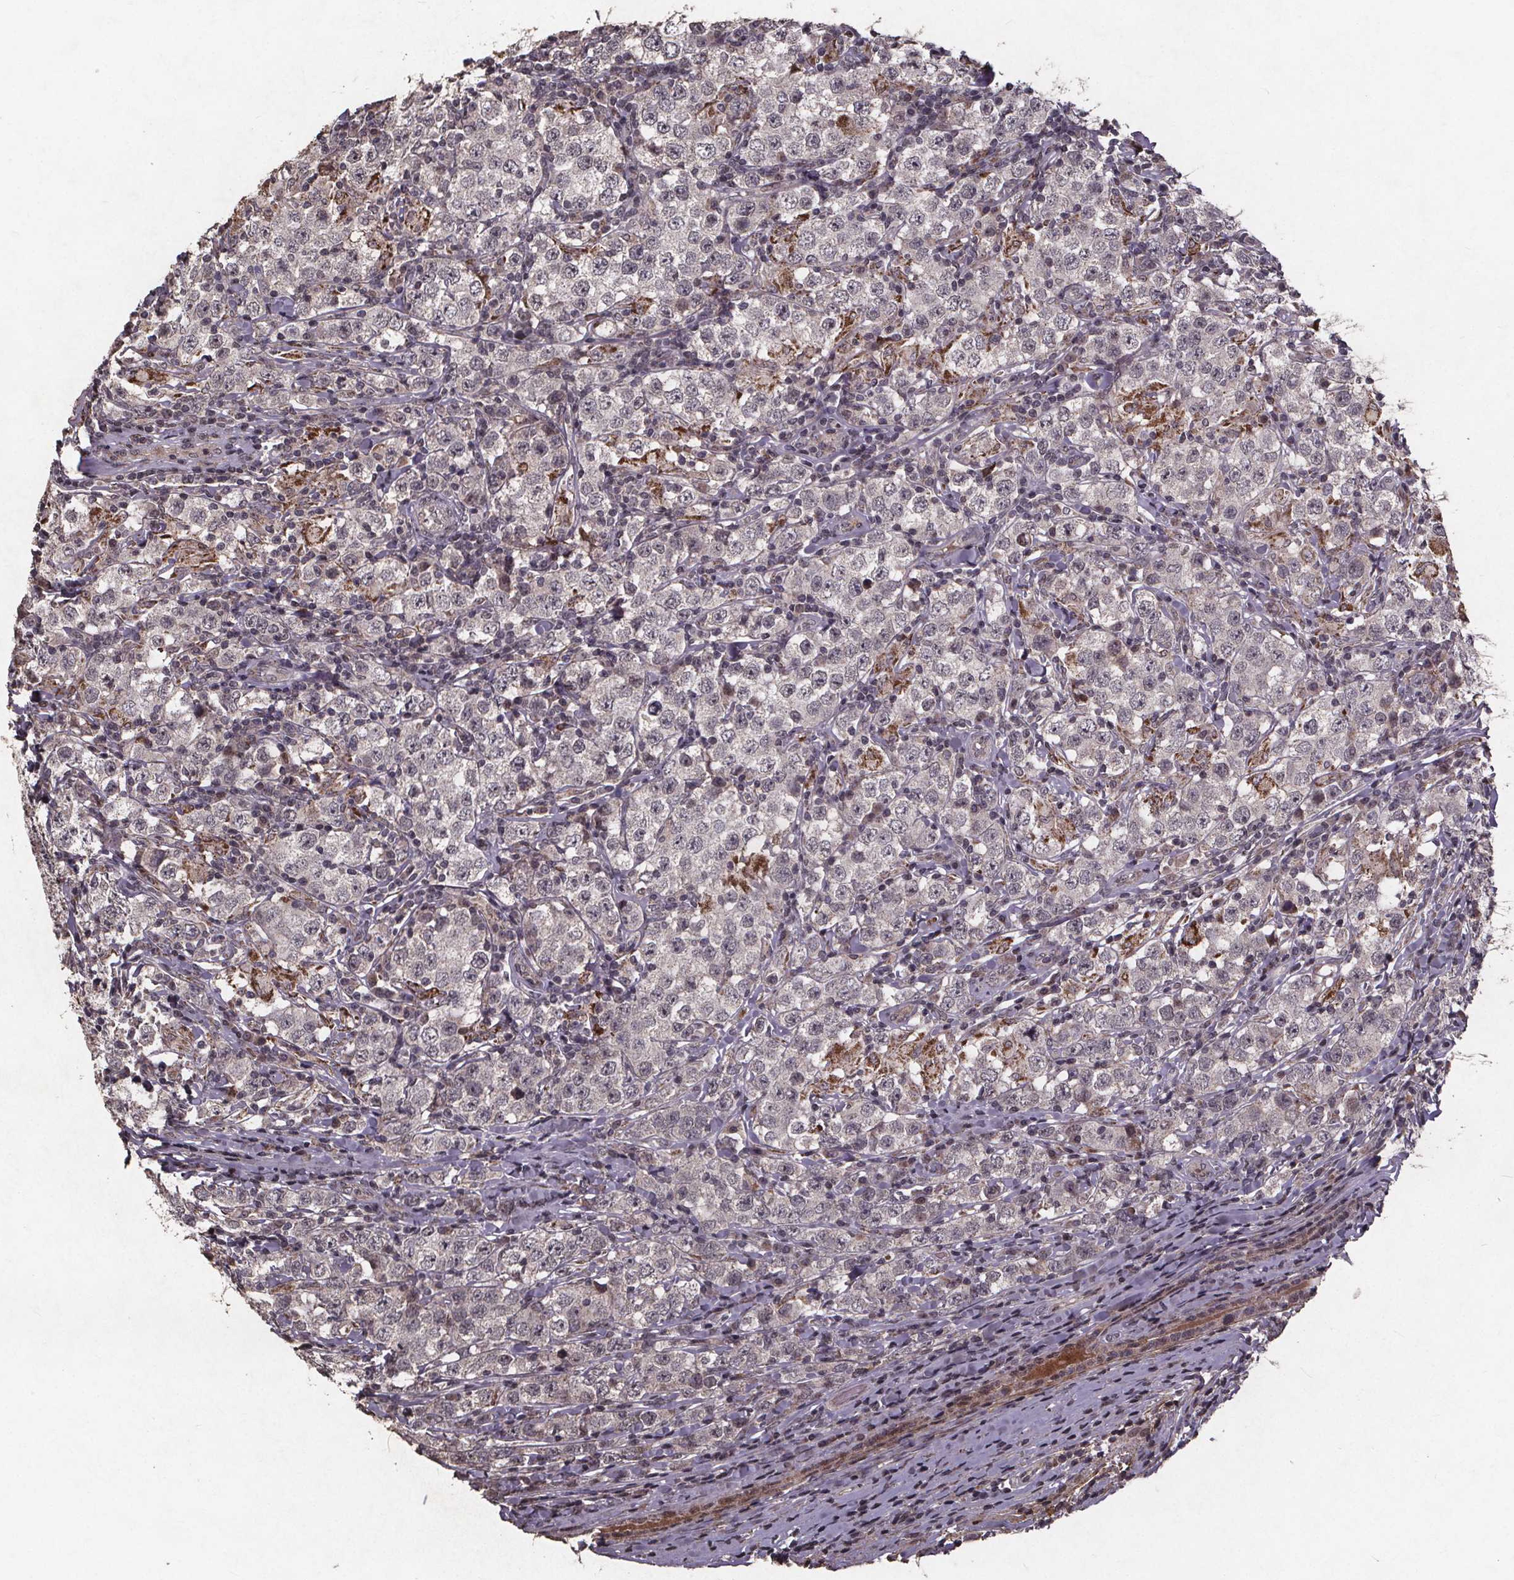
{"staining": {"intensity": "negative", "quantity": "none", "location": "none"}, "tissue": "testis cancer", "cell_type": "Tumor cells", "image_type": "cancer", "snomed": [{"axis": "morphology", "description": "Seminoma, NOS"}, {"axis": "morphology", "description": "Carcinoma, Embryonal, NOS"}, {"axis": "topography", "description": "Testis"}], "caption": "A histopathology image of human seminoma (testis) is negative for staining in tumor cells.", "gene": "GPX3", "patient": {"sex": "male", "age": 41}}